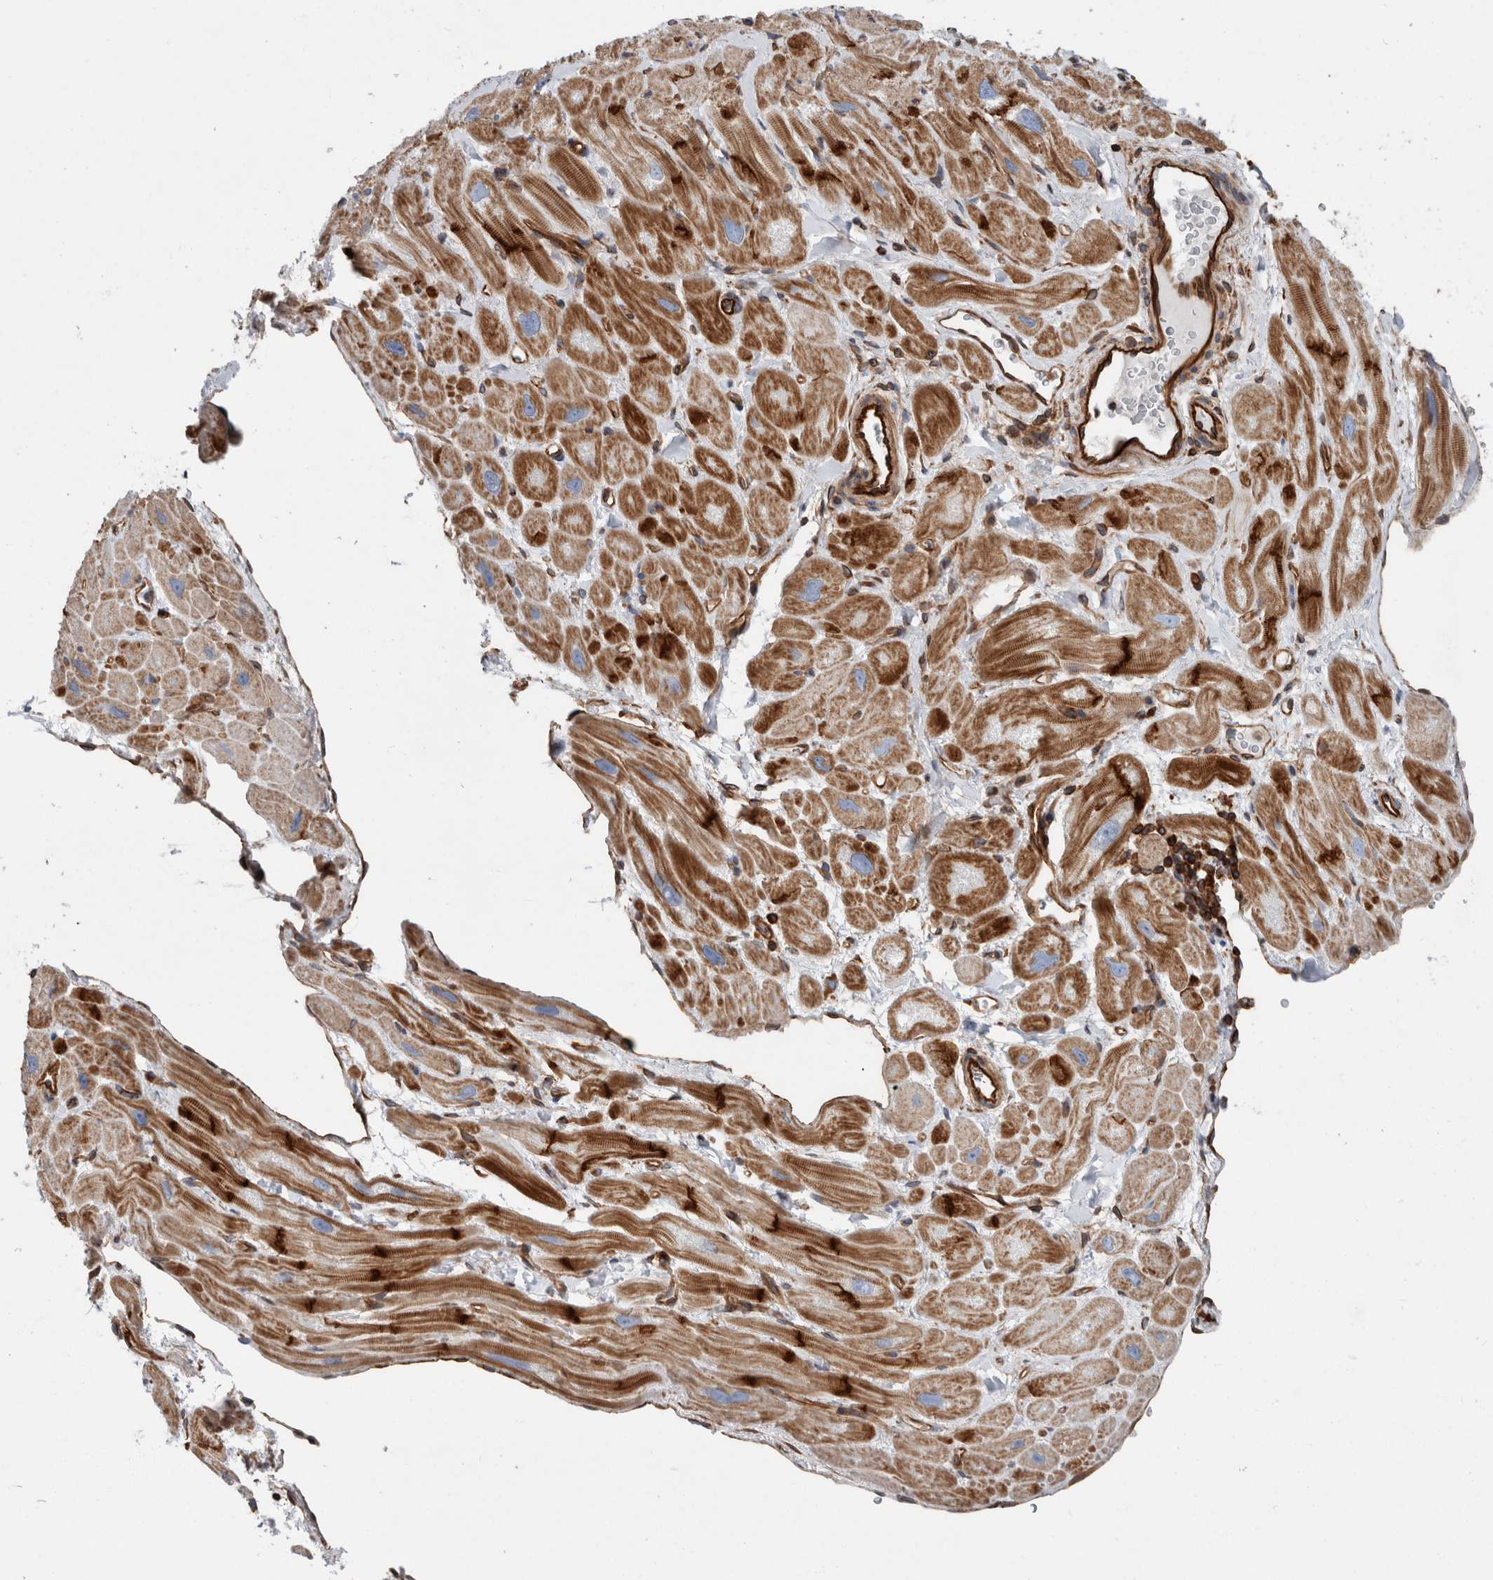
{"staining": {"intensity": "strong", "quantity": "25%-75%", "location": "cytoplasmic/membranous"}, "tissue": "heart muscle", "cell_type": "Cardiomyocytes", "image_type": "normal", "snomed": [{"axis": "morphology", "description": "Normal tissue, NOS"}, {"axis": "topography", "description": "Heart"}], "caption": "Immunohistochemical staining of benign heart muscle reveals 25%-75% levels of strong cytoplasmic/membranous protein staining in approximately 25%-75% of cardiomyocytes. Immunohistochemistry (ihc) stains the protein of interest in brown and the nuclei are stained blue.", "gene": "PLEC", "patient": {"sex": "male", "age": 49}}